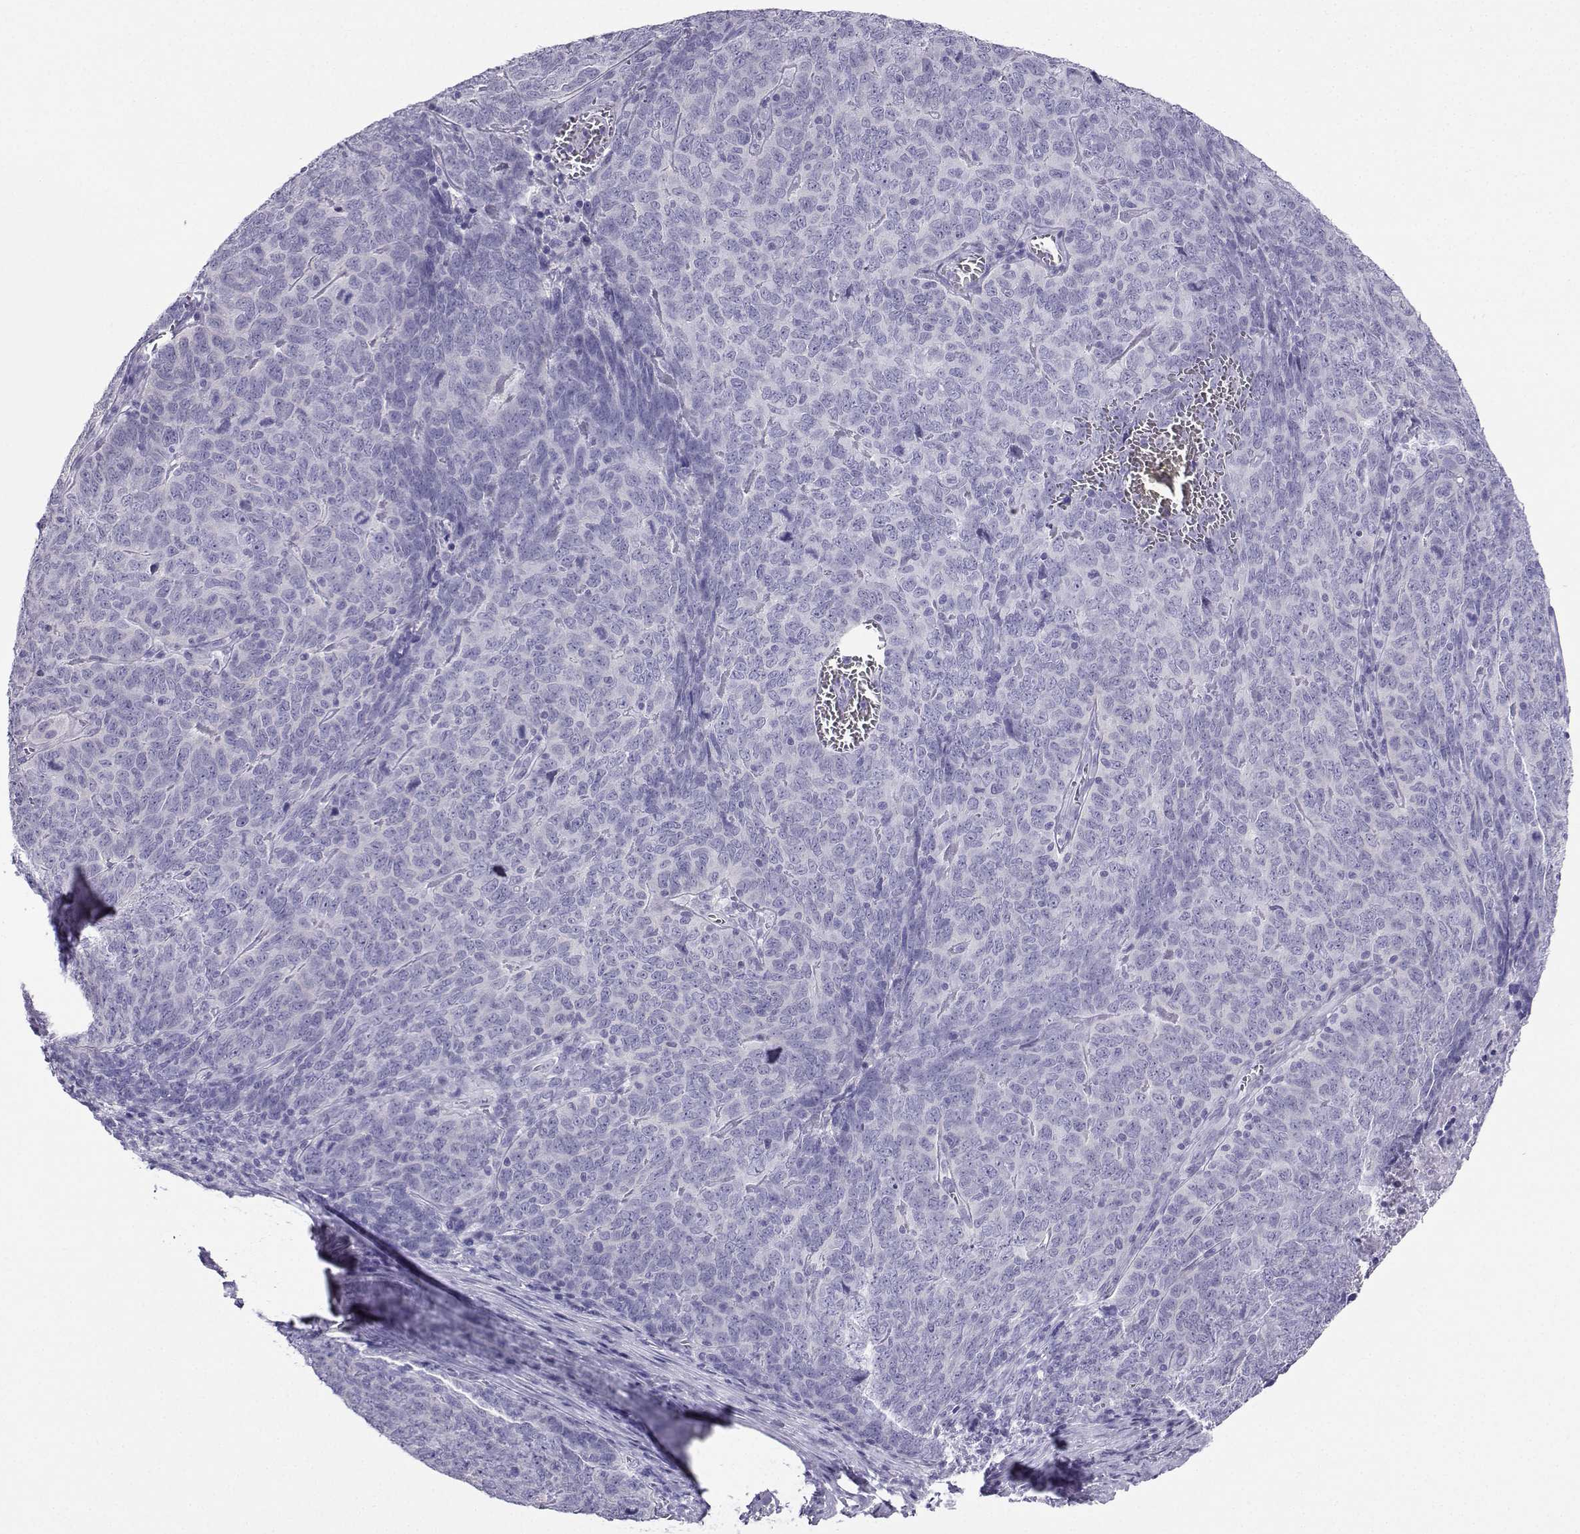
{"staining": {"intensity": "negative", "quantity": "none", "location": "none"}, "tissue": "skin cancer", "cell_type": "Tumor cells", "image_type": "cancer", "snomed": [{"axis": "morphology", "description": "Squamous cell carcinoma, NOS"}, {"axis": "topography", "description": "Skin"}, {"axis": "topography", "description": "Anal"}], "caption": "Squamous cell carcinoma (skin) stained for a protein using immunohistochemistry (IHC) exhibits no positivity tumor cells.", "gene": "CD109", "patient": {"sex": "female", "age": 51}}